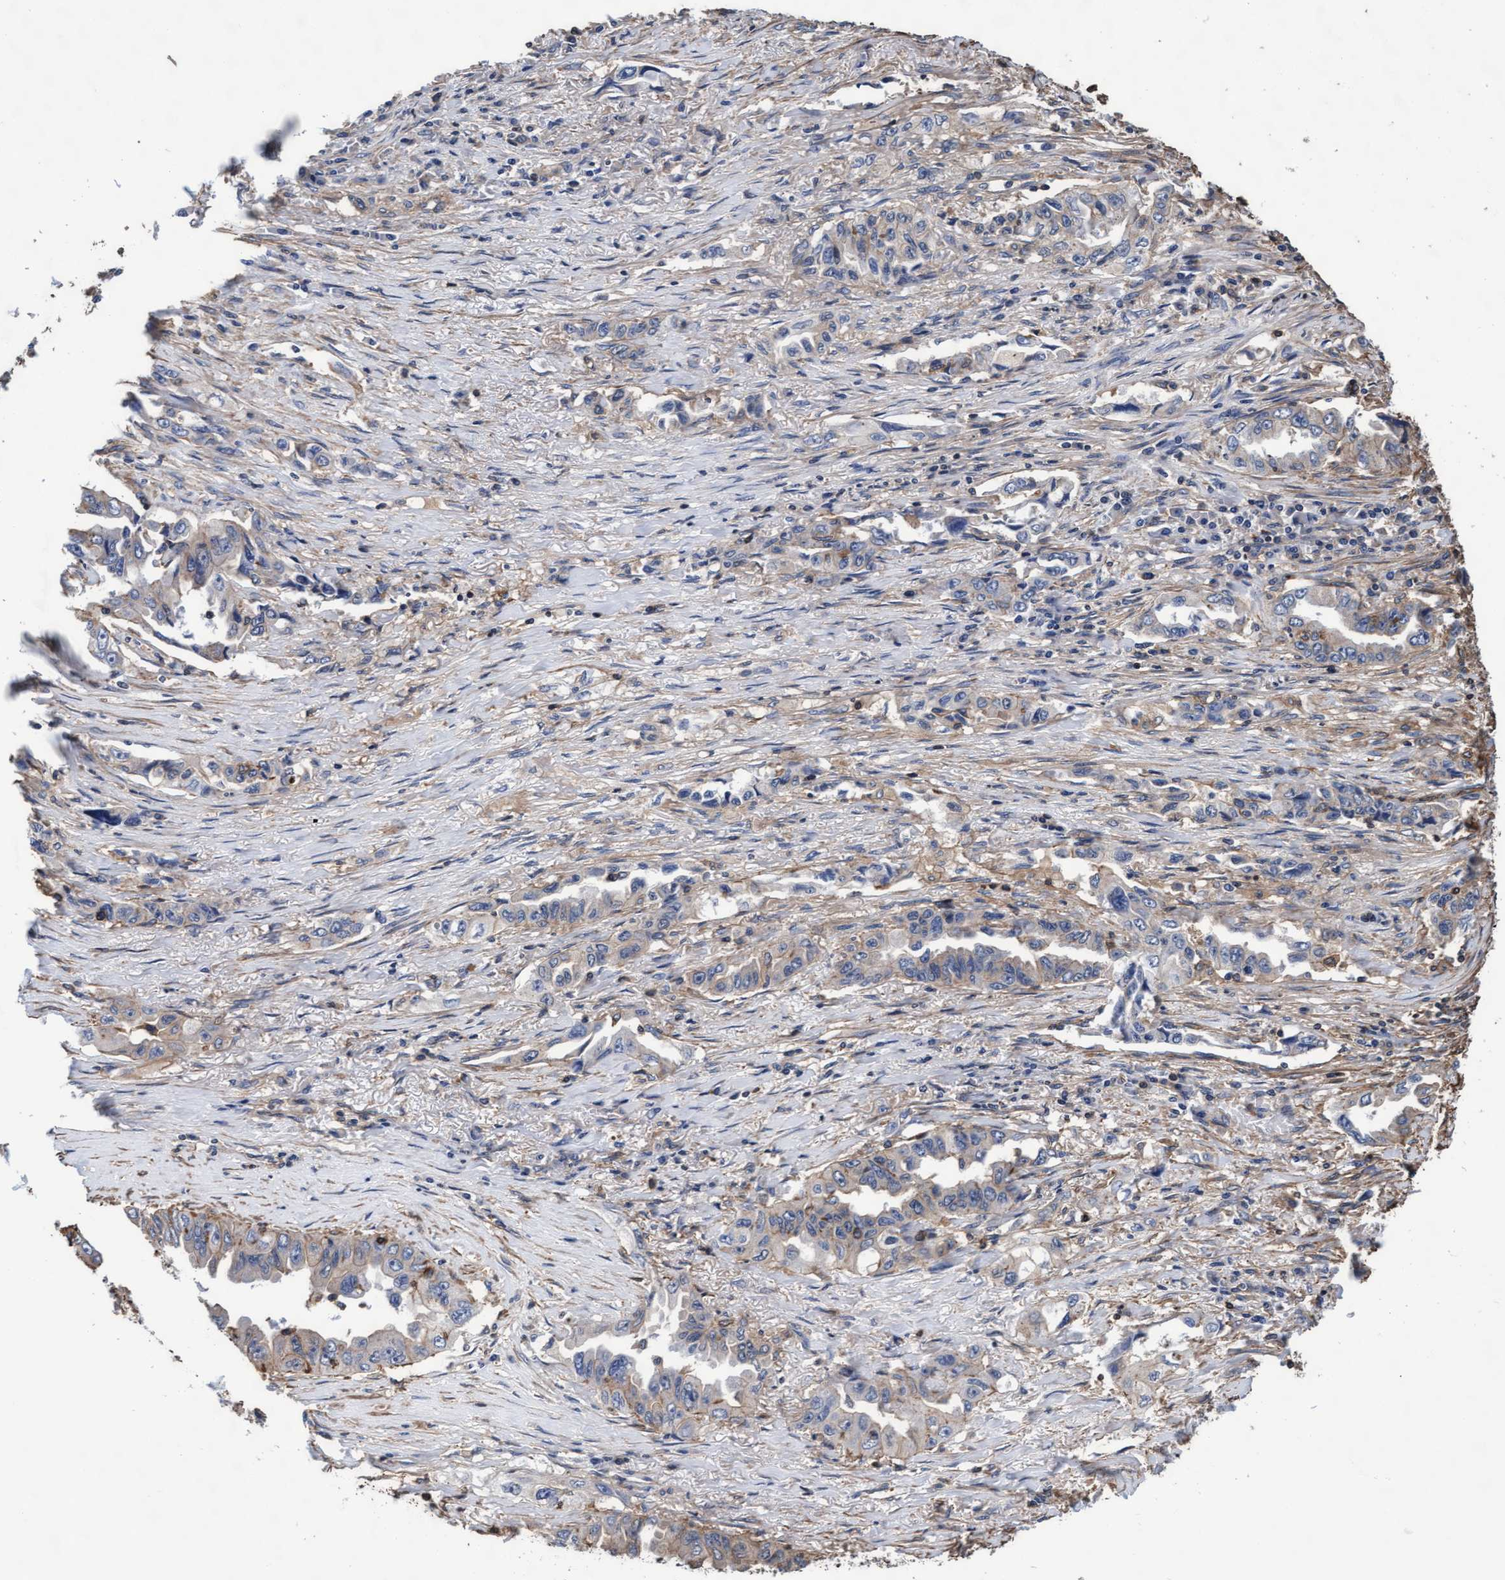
{"staining": {"intensity": "weak", "quantity": "<25%", "location": "cytoplasmic/membranous"}, "tissue": "lung cancer", "cell_type": "Tumor cells", "image_type": "cancer", "snomed": [{"axis": "morphology", "description": "Adenocarcinoma, NOS"}, {"axis": "topography", "description": "Lung"}], "caption": "DAB immunohistochemical staining of adenocarcinoma (lung) displays no significant expression in tumor cells.", "gene": "GRHPR", "patient": {"sex": "female", "age": 51}}